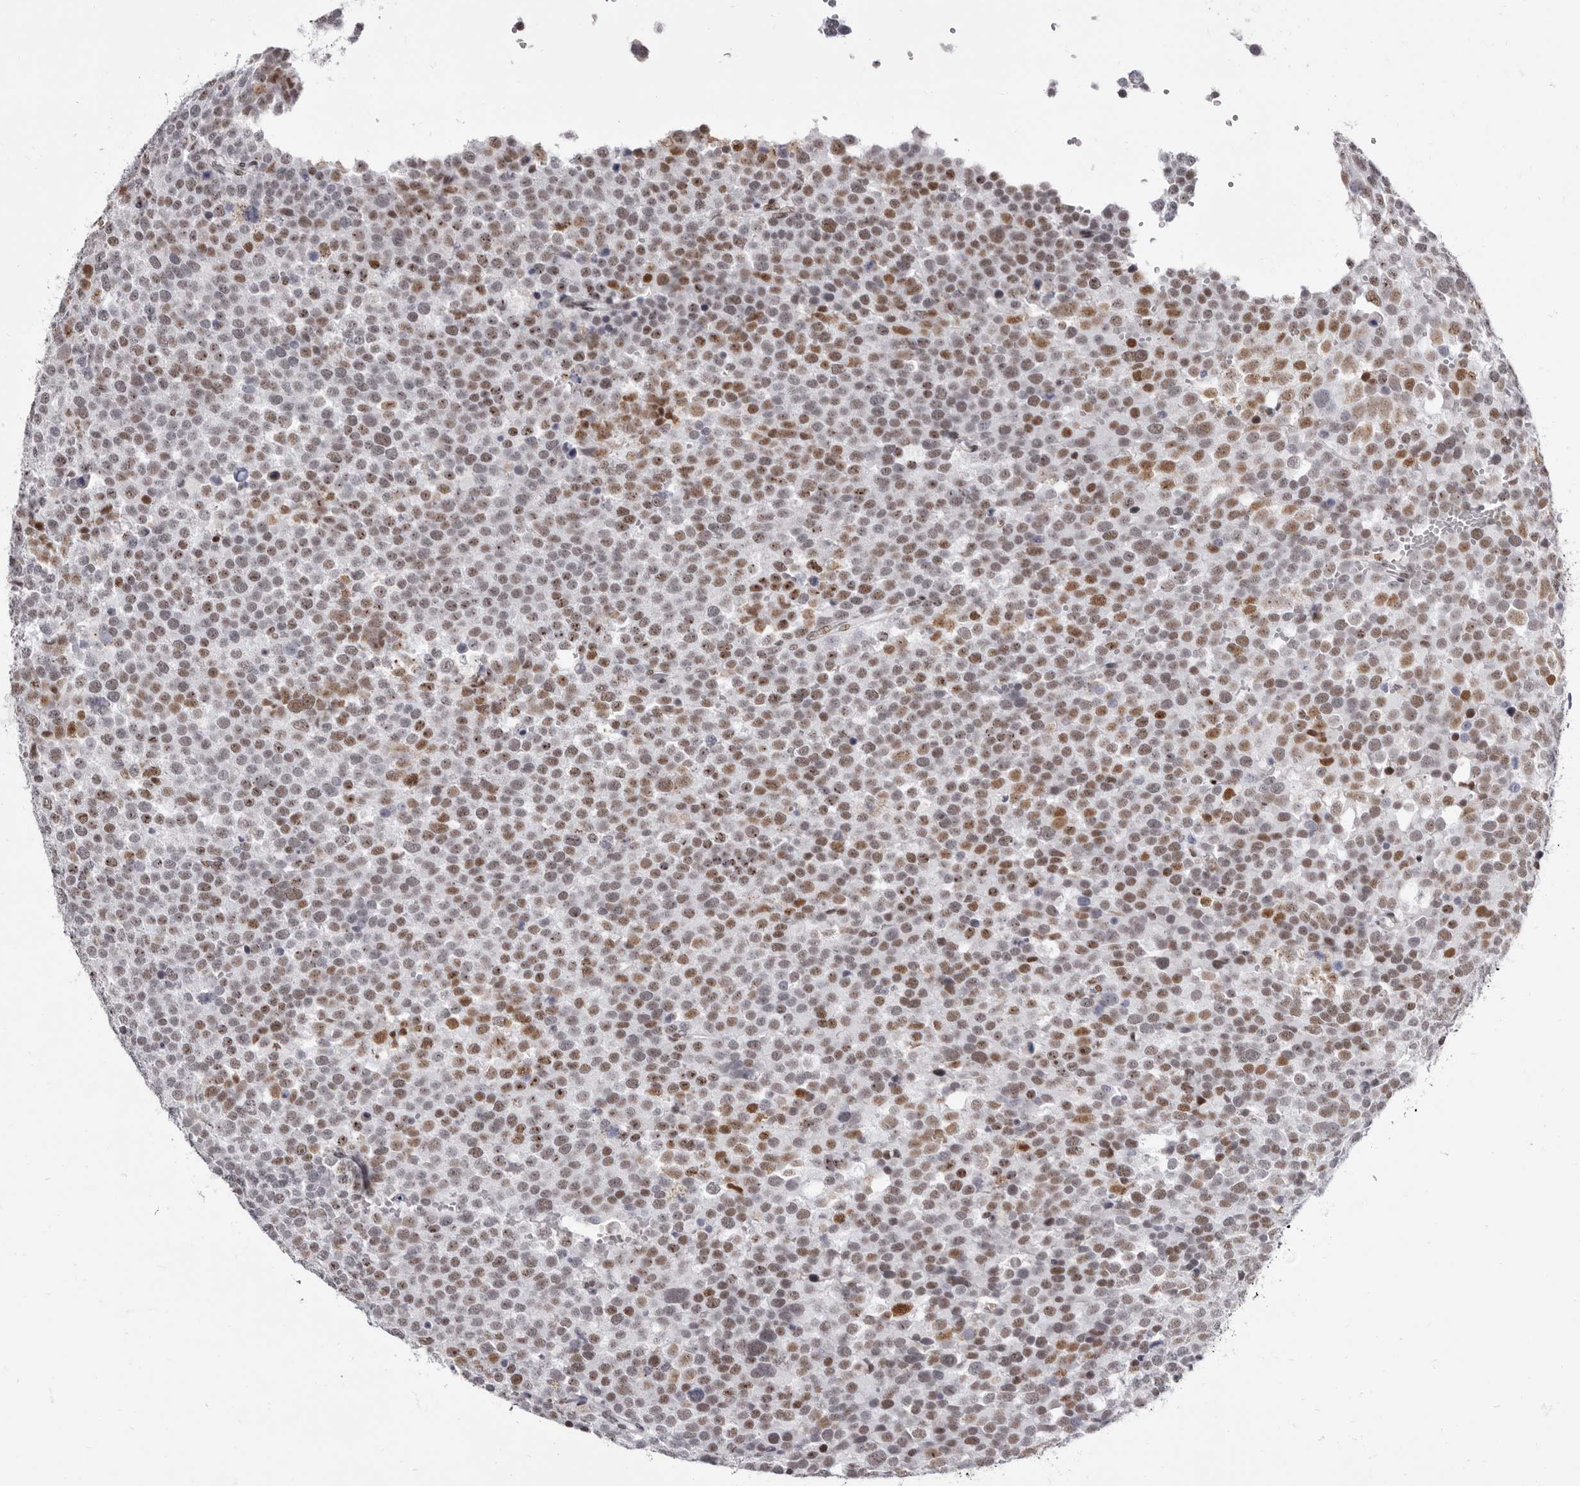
{"staining": {"intensity": "moderate", "quantity": ">75%", "location": "nuclear"}, "tissue": "testis cancer", "cell_type": "Tumor cells", "image_type": "cancer", "snomed": [{"axis": "morphology", "description": "Seminoma, NOS"}, {"axis": "topography", "description": "Testis"}], "caption": "Immunohistochemistry staining of testis seminoma, which reveals medium levels of moderate nuclear positivity in approximately >75% of tumor cells indicating moderate nuclear protein staining. The staining was performed using DAB (3,3'-diaminobenzidine) (brown) for protein detection and nuclei were counterstained in hematoxylin (blue).", "gene": "ZNF326", "patient": {"sex": "male", "age": 71}}